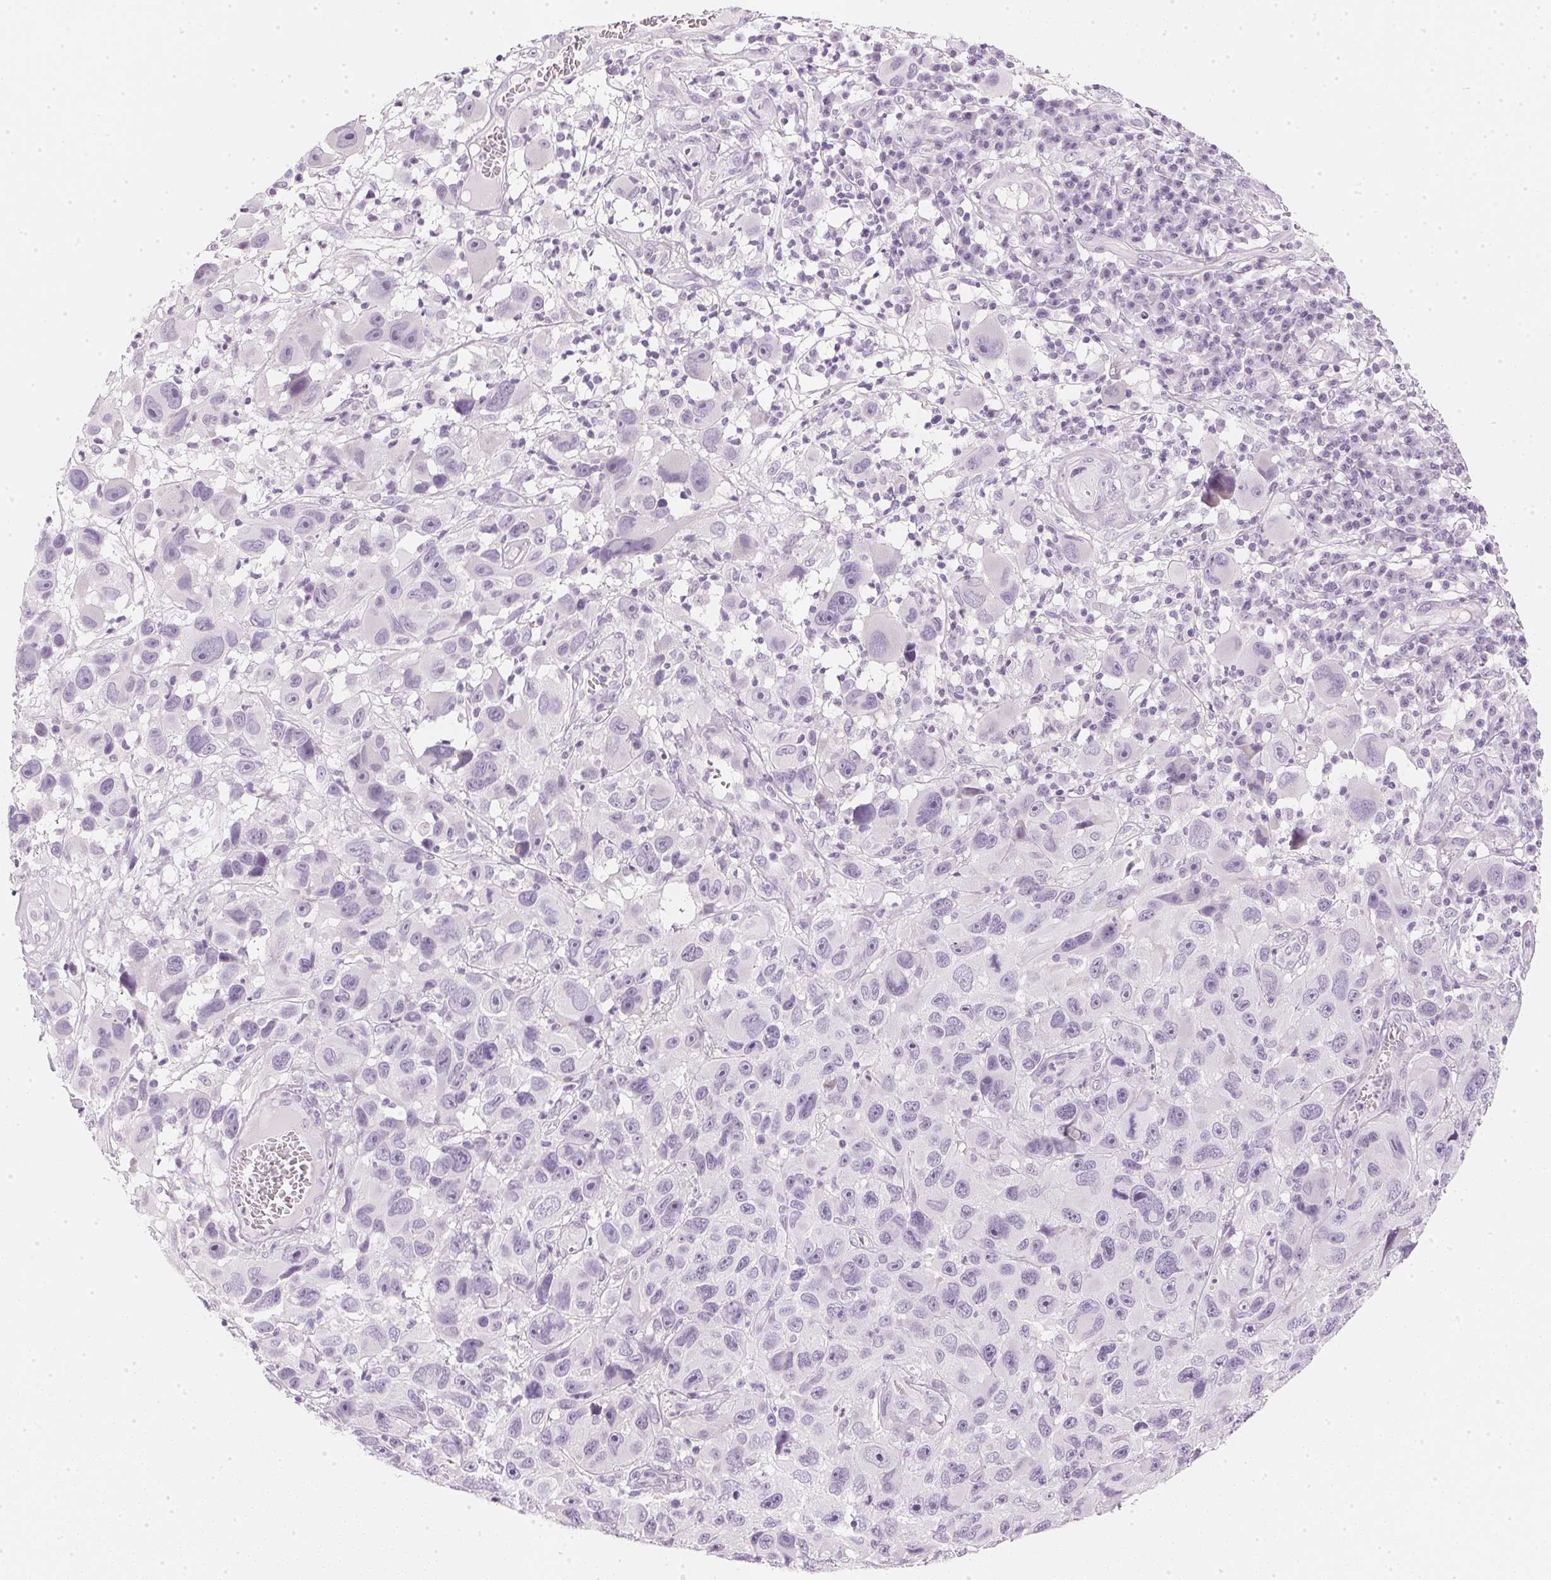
{"staining": {"intensity": "negative", "quantity": "none", "location": "none"}, "tissue": "melanoma", "cell_type": "Tumor cells", "image_type": "cancer", "snomed": [{"axis": "morphology", "description": "Malignant melanoma, NOS"}, {"axis": "topography", "description": "Skin"}], "caption": "The IHC micrograph has no significant staining in tumor cells of malignant melanoma tissue. (DAB immunohistochemistry (IHC), high magnification).", "gene": "CHST4", "patient": {"sex": "male", "age": 53}}